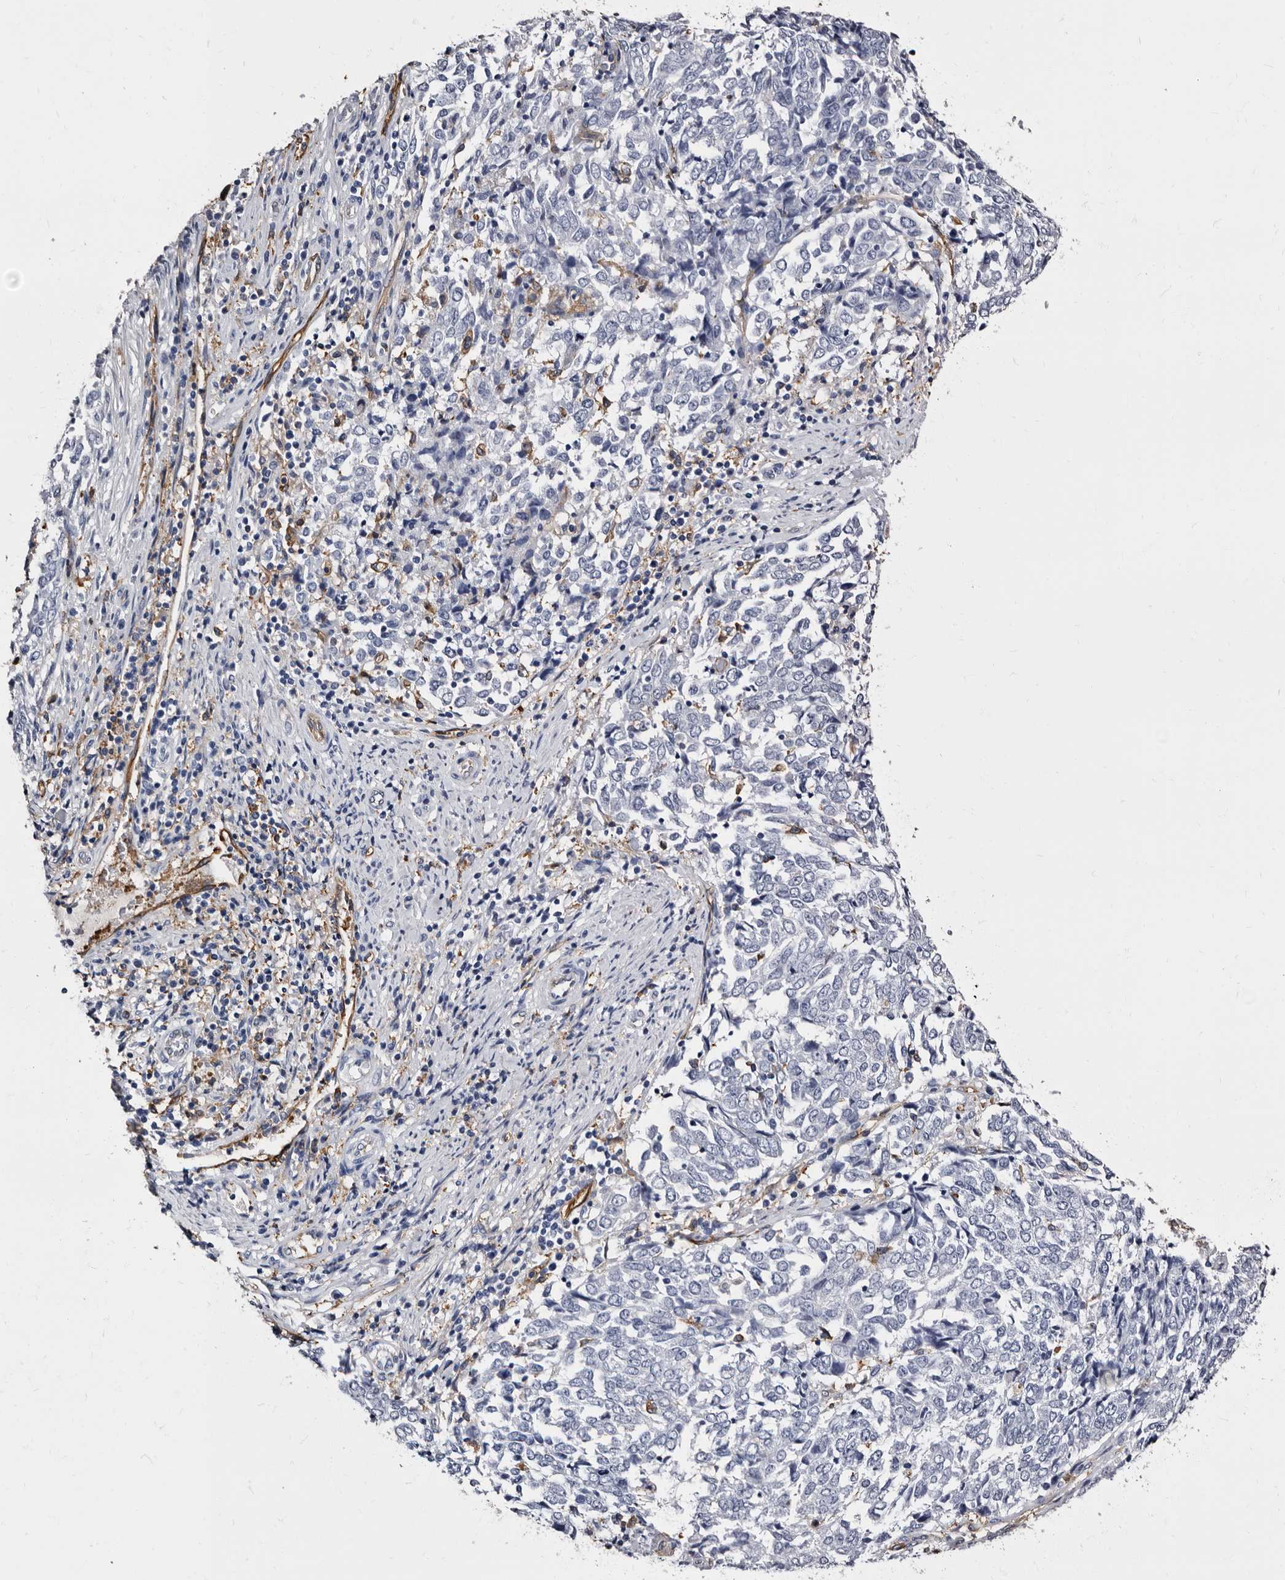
{"staining": {"intensity": "negative", "quantity": "none", "location": "none"}, "tissue": "endometrial cancer", "cell_type": "Tumor cells", "image_type": "cancer", "snomed": [{"axis": "morphology", "description": "Adenocarcinoma, NOS"}, {"axis": "topography", "description": "Endometrium"}], "caption": "Endometrial cancer (adenocarcinoma) was stained to show a protein in brown. There is no significant expression in tumor cells.", "gene": "EPB41L3", "patient": {"sex": "female", "age": 80}}